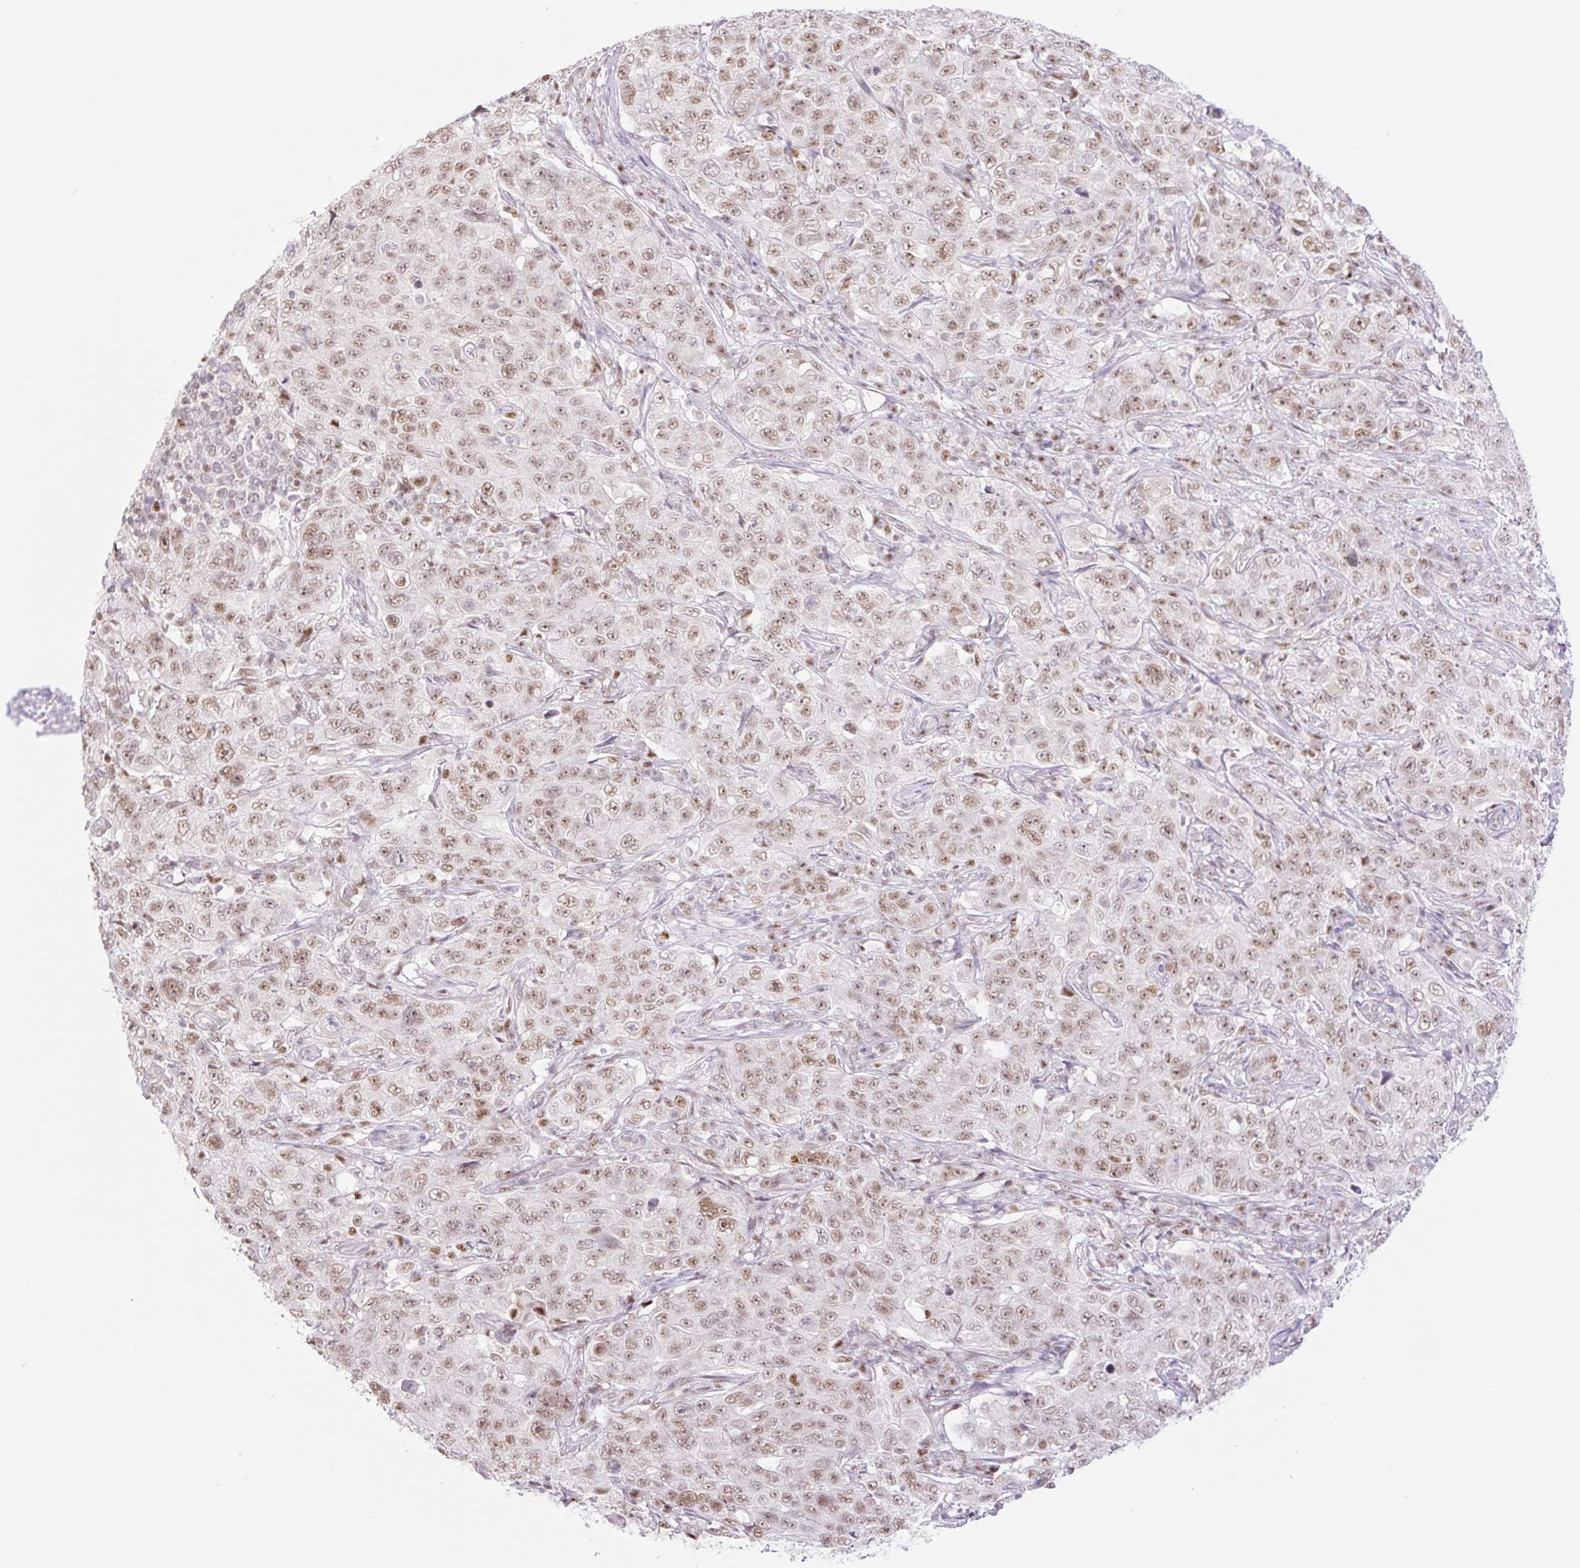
{"staining": {"intensity": "moderate", "quantity": ">75%", "location": "nuclear"}, "tissue": "pancreatic cancer", "cell_type": "Tumor cells", "image_type": "cancer", "snomed": [{"axis": "morphology", "description": "Adenocarcinoma, NOS"}, {"axis": "topography", "description": "Pancreas"}], "caption": "Protein staining by immunohistochemistry (IHC) demonstrates moderate nuclear expression in about >75% of tumor cells in pancreatic cancer (adenocarcinoma).", "gene": "TLE3", "patient": {"sex": "male", "age": 68}}